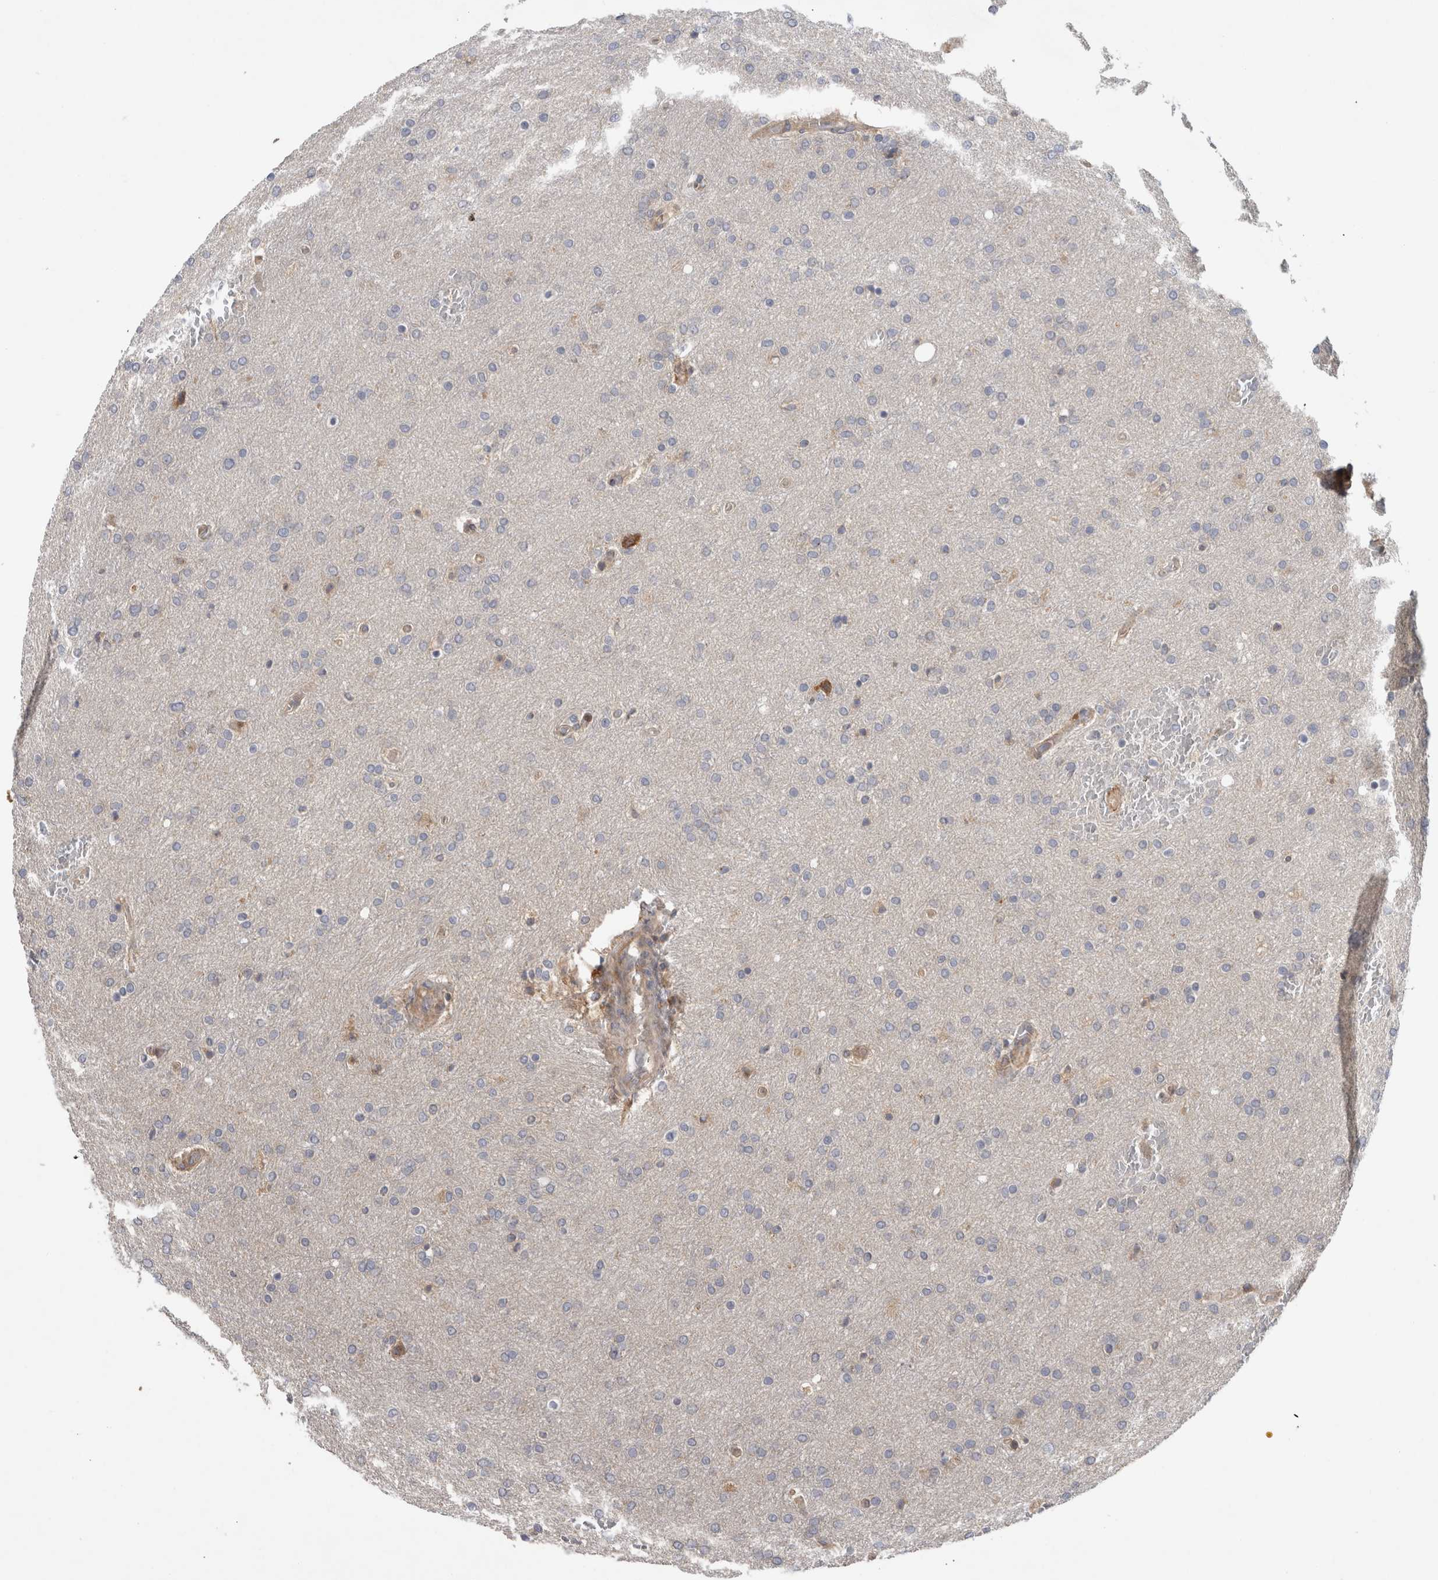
{"staining": {"intensity": "negative", "quantity": "none", "location": "none"}, "tissue": "glioma", "cell_type": "Tumor cells", "image_type": "cancer", "snomed": [{"axis": "morphology", "description": "Glioma, malignant, Low grade"}, {"axis": "topography", "description": "Brain"}], "caption": "Immunohistochemistry (IHC) image of glioma stained for a protein (brown), which demonstrates no staining in tumor cells.", "gene": "PARP6", "patient": {"sex": "female", "age": 37}}